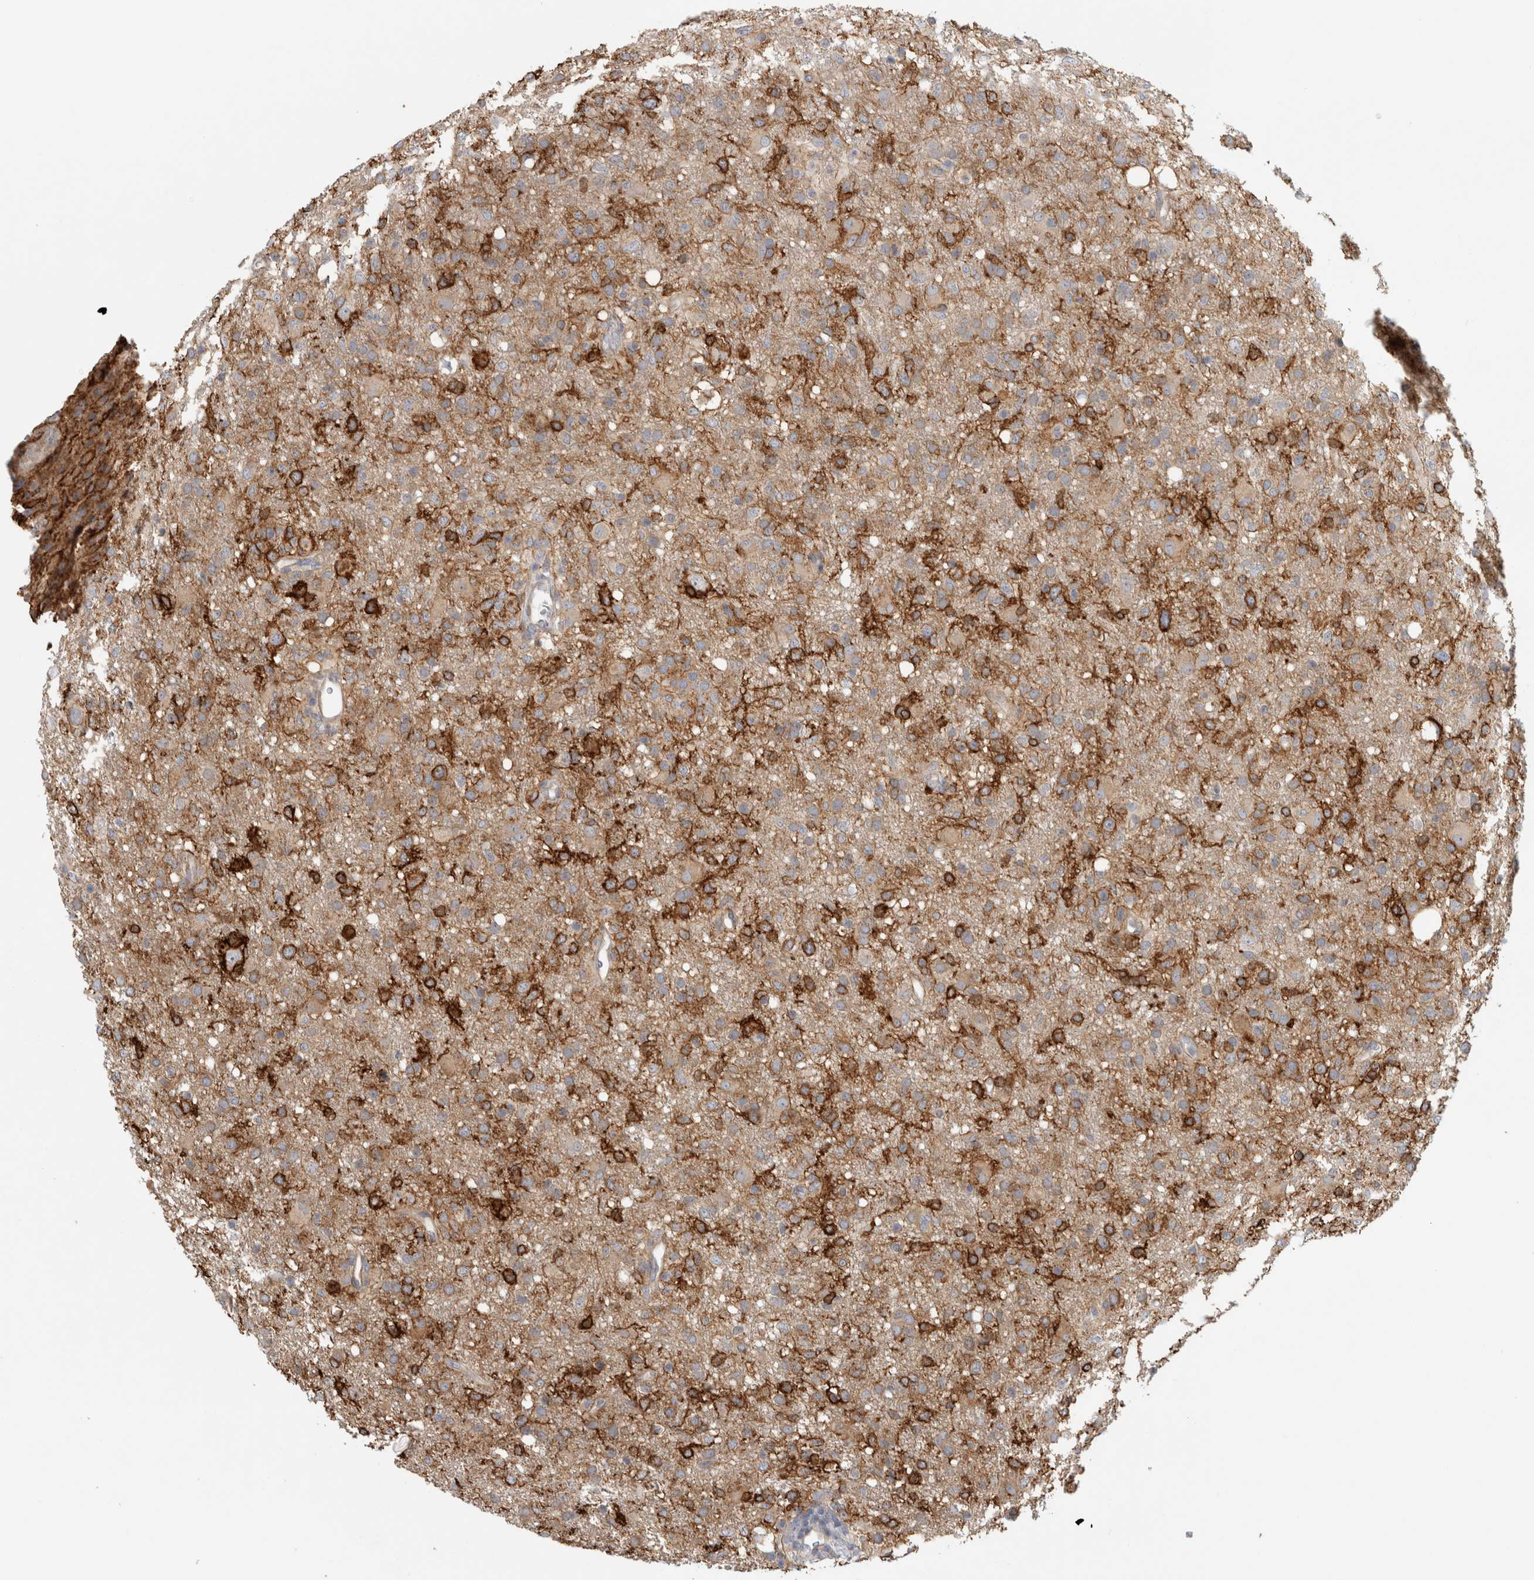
{"staining": {"intensity": "strong", "quantity": "<25%", "location": "cytoplasmic/membranous"}, "tissue": "glioma", "cell_type": "Tumor cells", "image_type": "cancer", "snomed": [{"axis": "morphology", "description": "Glioma, malignant, High grade"}, {"axis": "topography", "description": "Brain"}], "caption": "An image of malignant high-grade glioma stained for a protein exhibits strong cytoplasmic/membranous brown staining in tumor cells.", "gene": "ZNF804B", "patient": {"sex": "female", "age": 57}}